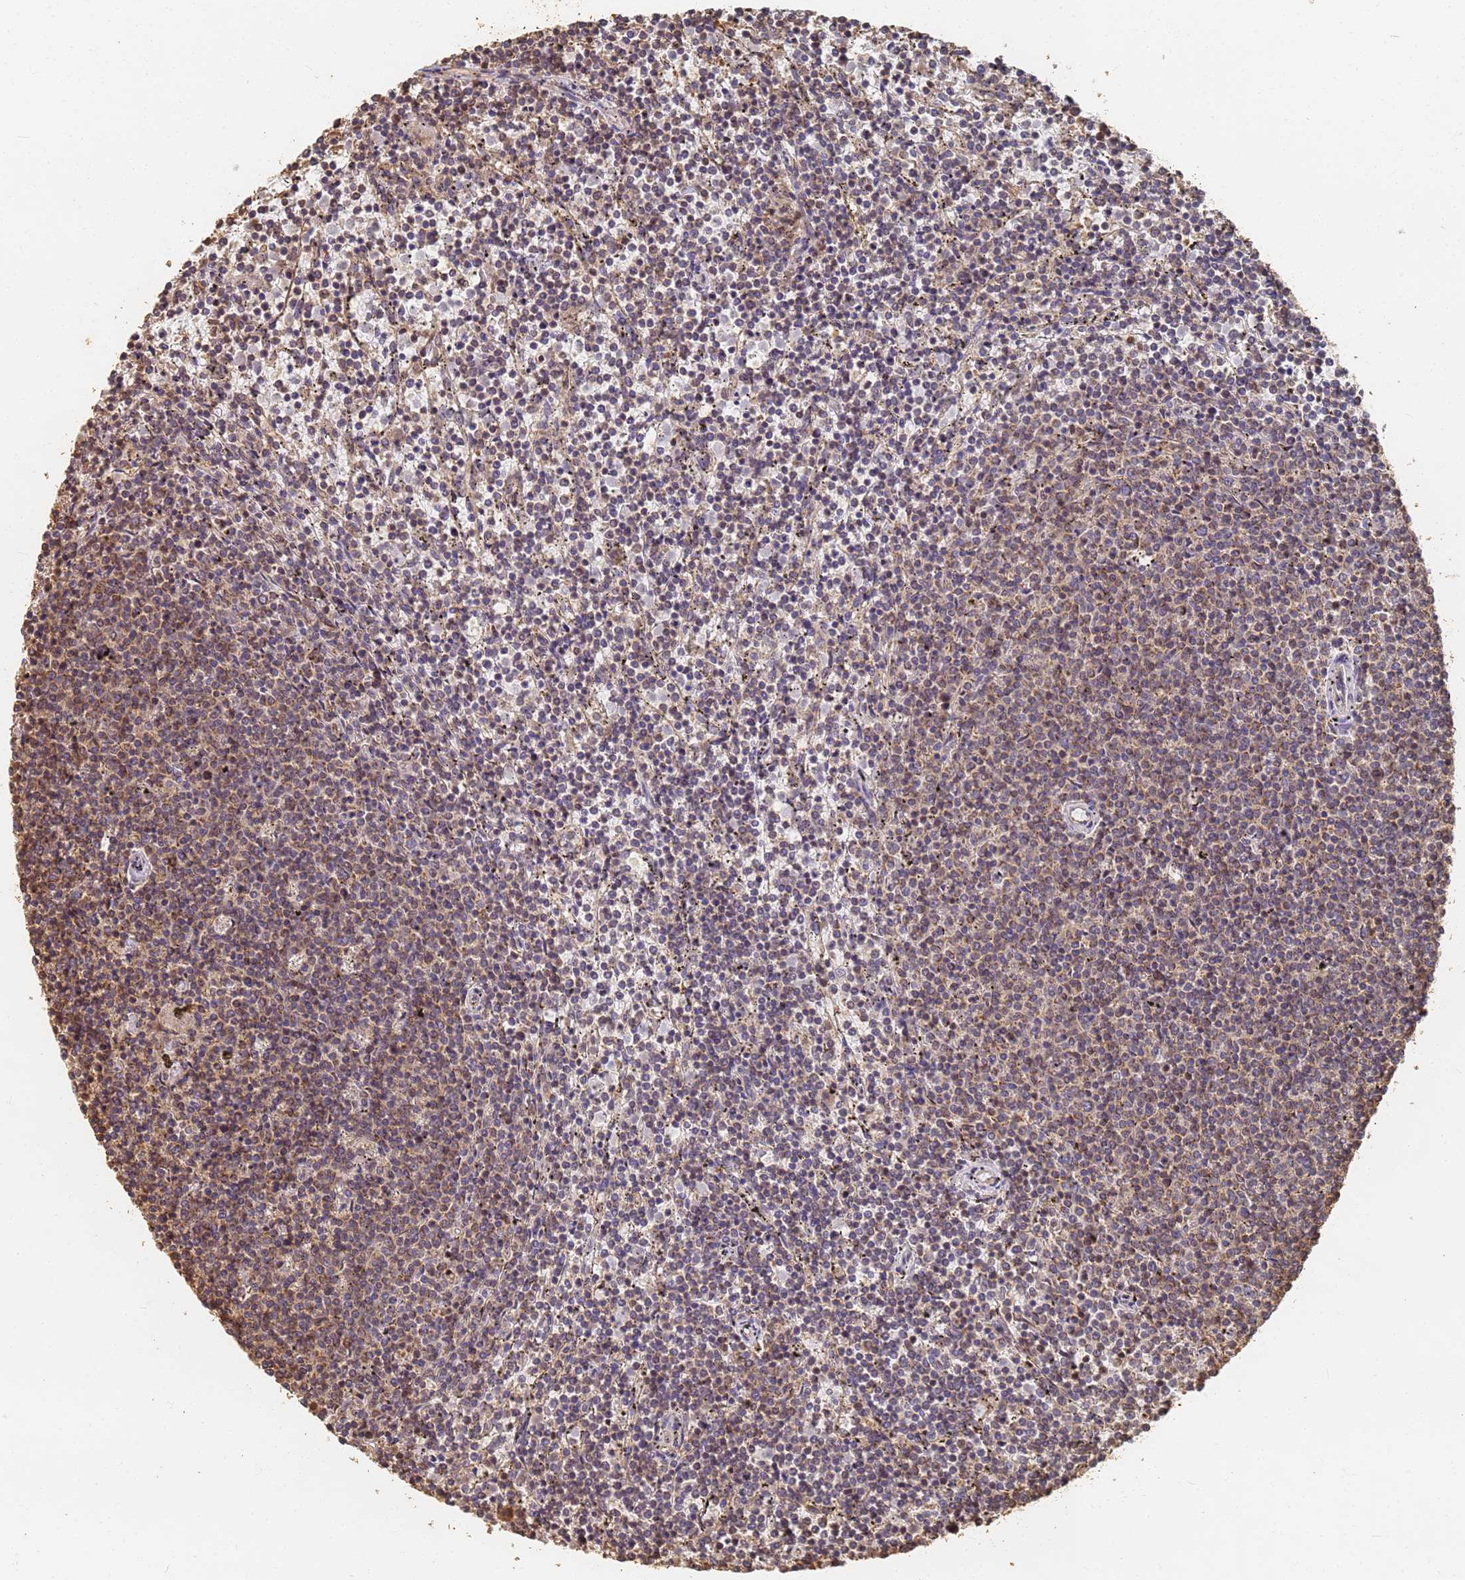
{"staining": {"intensity": "weak", "quantity": "25%-75%", "location": "cytoplasmic/membranous"}, "tissue": "lymphoma", "cell_type": "Tumor cells", "image_type": "cancer", "snomed": [{"axis": "morphology", "description": "Malignant lymphoma, non-Hodgkin's type, Low grade"}, {"axis": "topography", "description": "Spleen"}], "caption": "A high-resolution histopathology image shows IHC staining of malignant lymphoma, non-Hodgkin's type (low-grade), which reveals weak cytoplasmic/membranous expression in approximately 25%-75% of tumor cells.", "gene": "JAK2", "patient": {"sex": "female", "age": 50}}